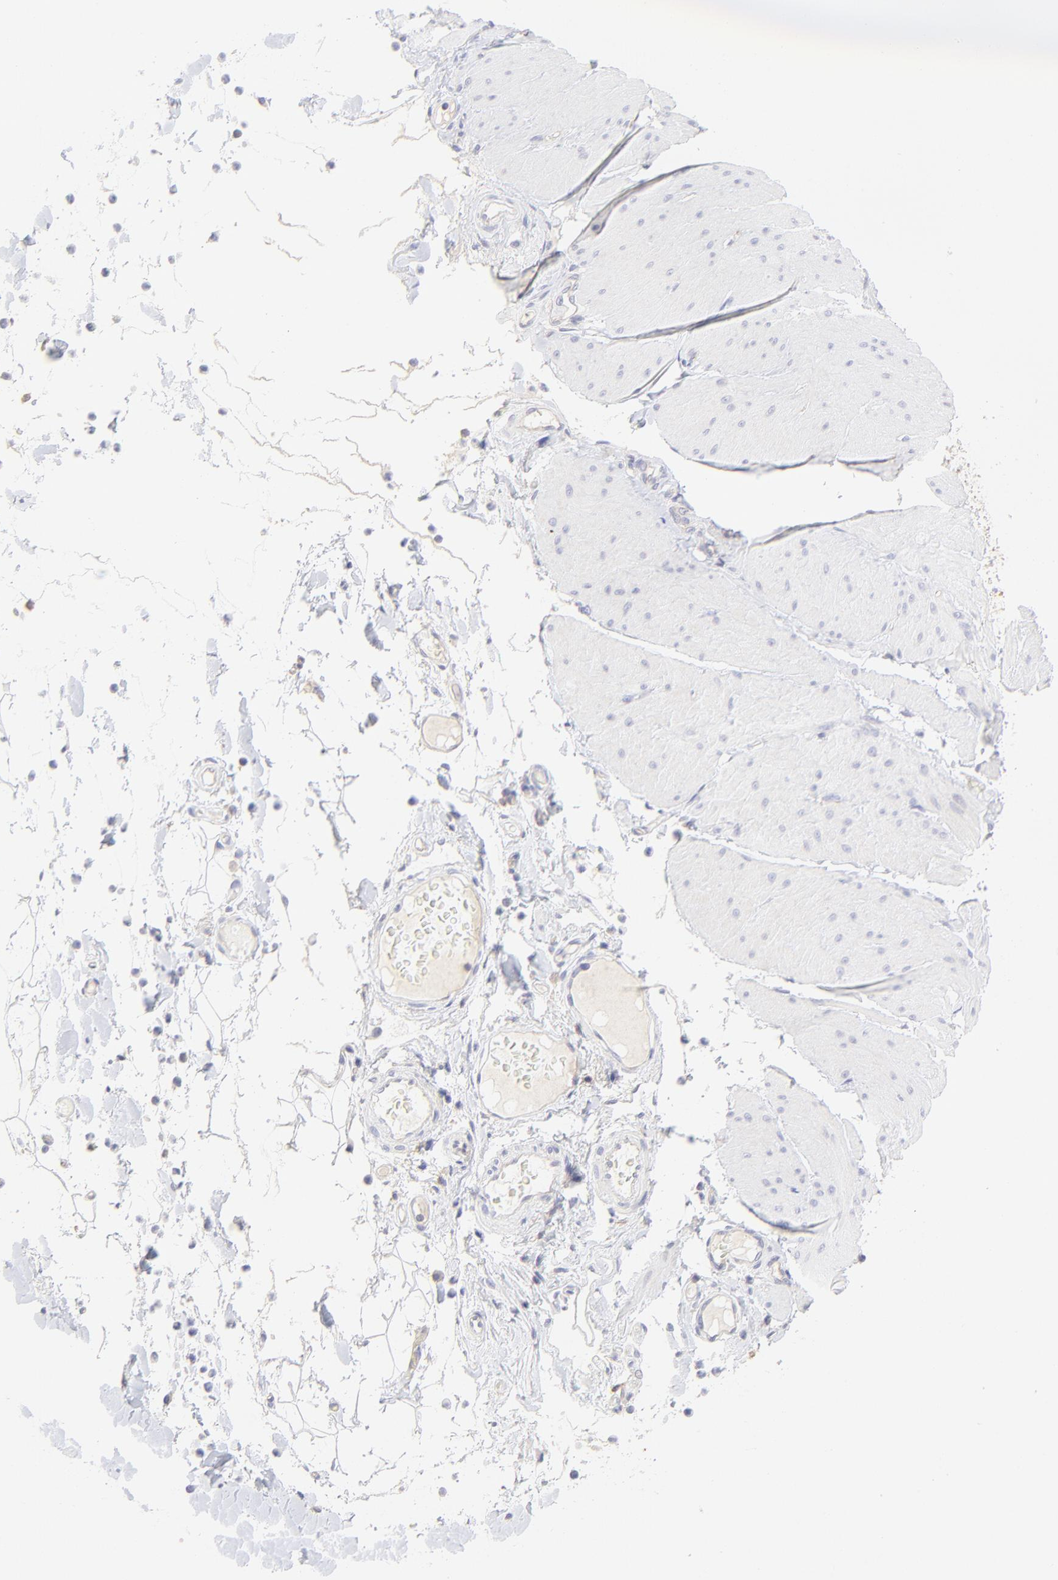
{"staining": {"intensity": "negative", "quantity": "none", "location": "none"}, "tissue": "smooth muscle", "cell_type": "Smooth muscle cells", "image_type": "normal", "snomed": [{"axis": "morphology", "description": "Normal tissue, NOS"}, {"axis": "topography", "description": "Smooth muscle"}, {"axis": "topography", "description": "Colon"}], "caption": "An IHC histopathology image of normal smooth muscle is shown. There is no staining in smooth muscle cells of smooth muscle.", "gene": "LHFPL1", "patient": {"sex": "male", "age": 67}}